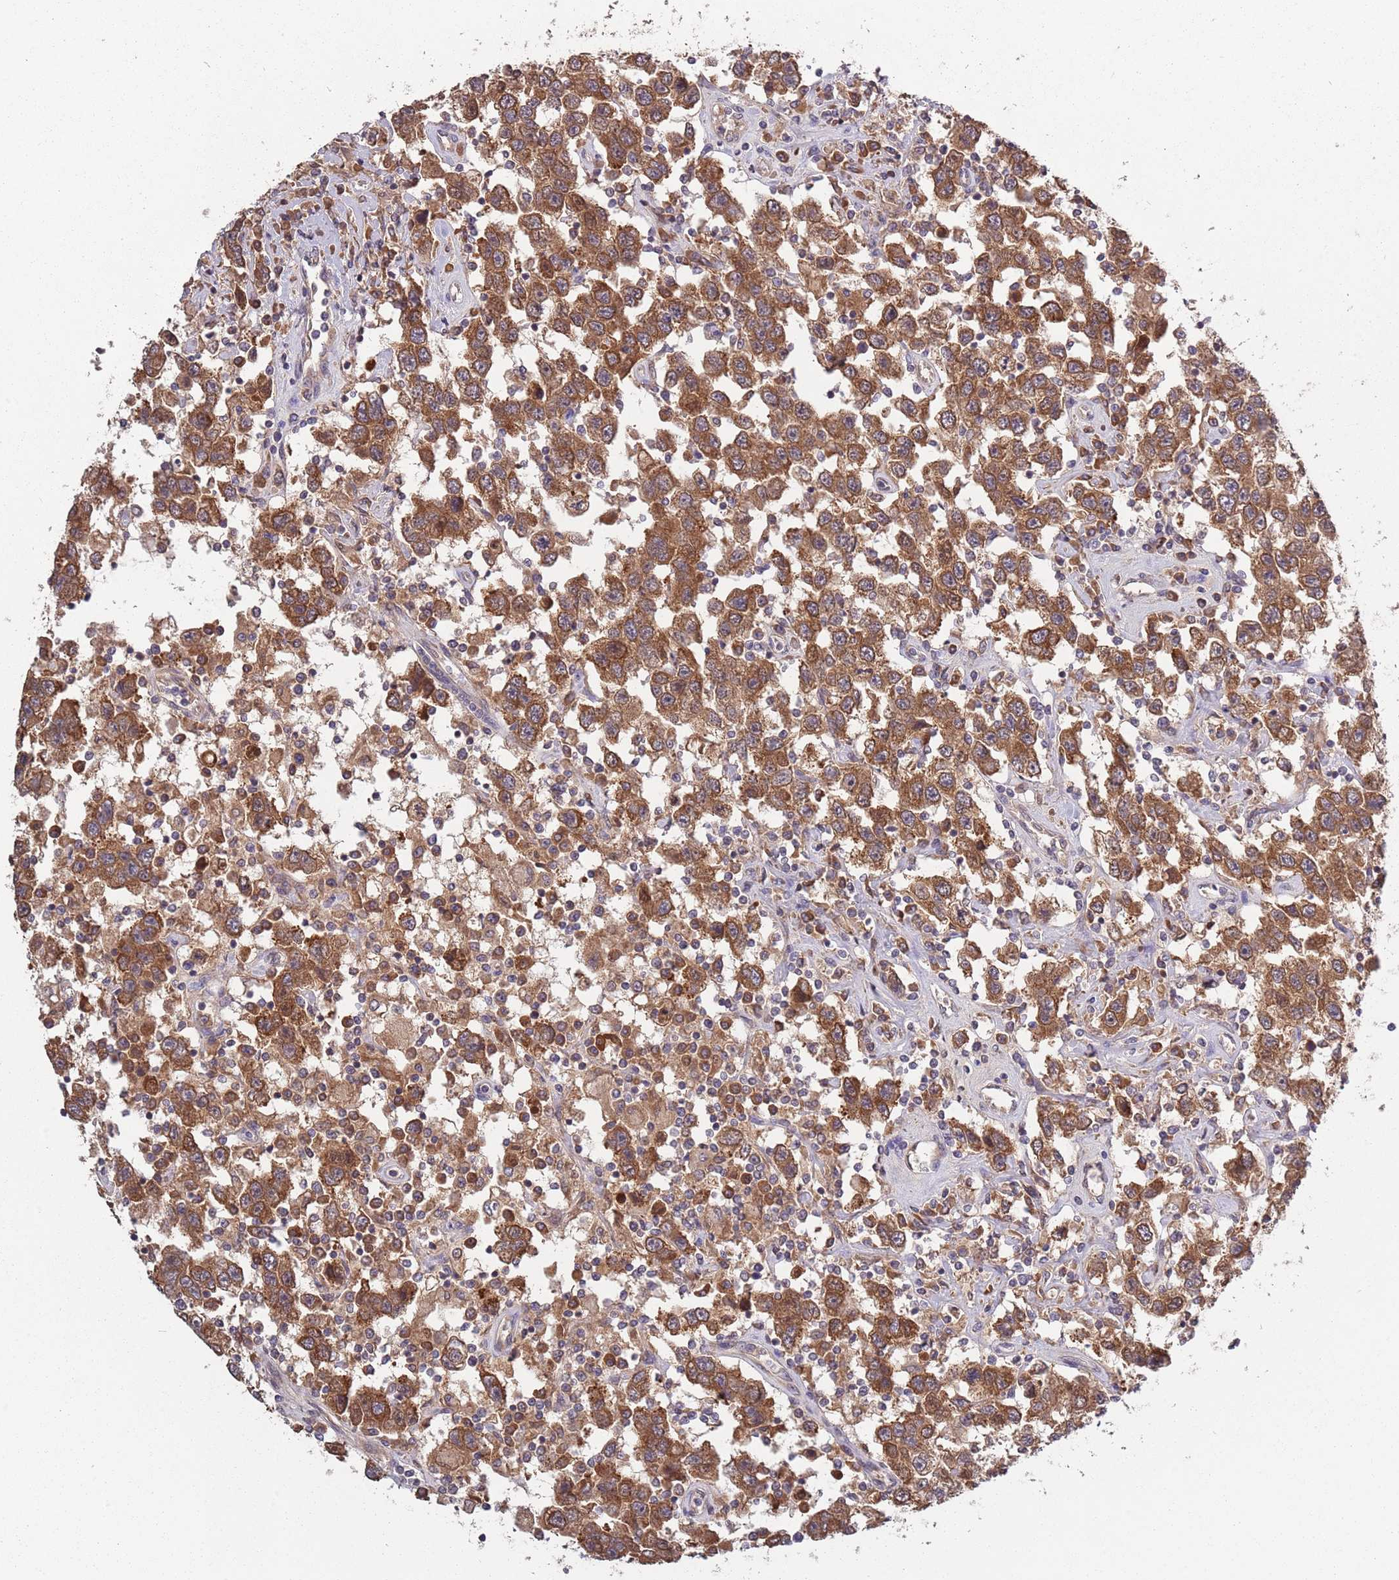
{"staining": {"intensity": "strong", "quantity": ">75%", "location": "cytoplasmic/membranous"}, "tissue": "testis cancer", "cell_type": "Tumor cells", "image_type": "cancer", "snomed": [{"axis": "morphology", "description": "Seminoma, NOS"}, {"axis": "topography", "description": "Testis"}], "caption": "Protein staining by IHC displays strong cytoplasmic/membranous expression in about >75% of tumor cells in testis cancer.", "gene": "USP32", "patient": {"sex": "male", "age": 41}}